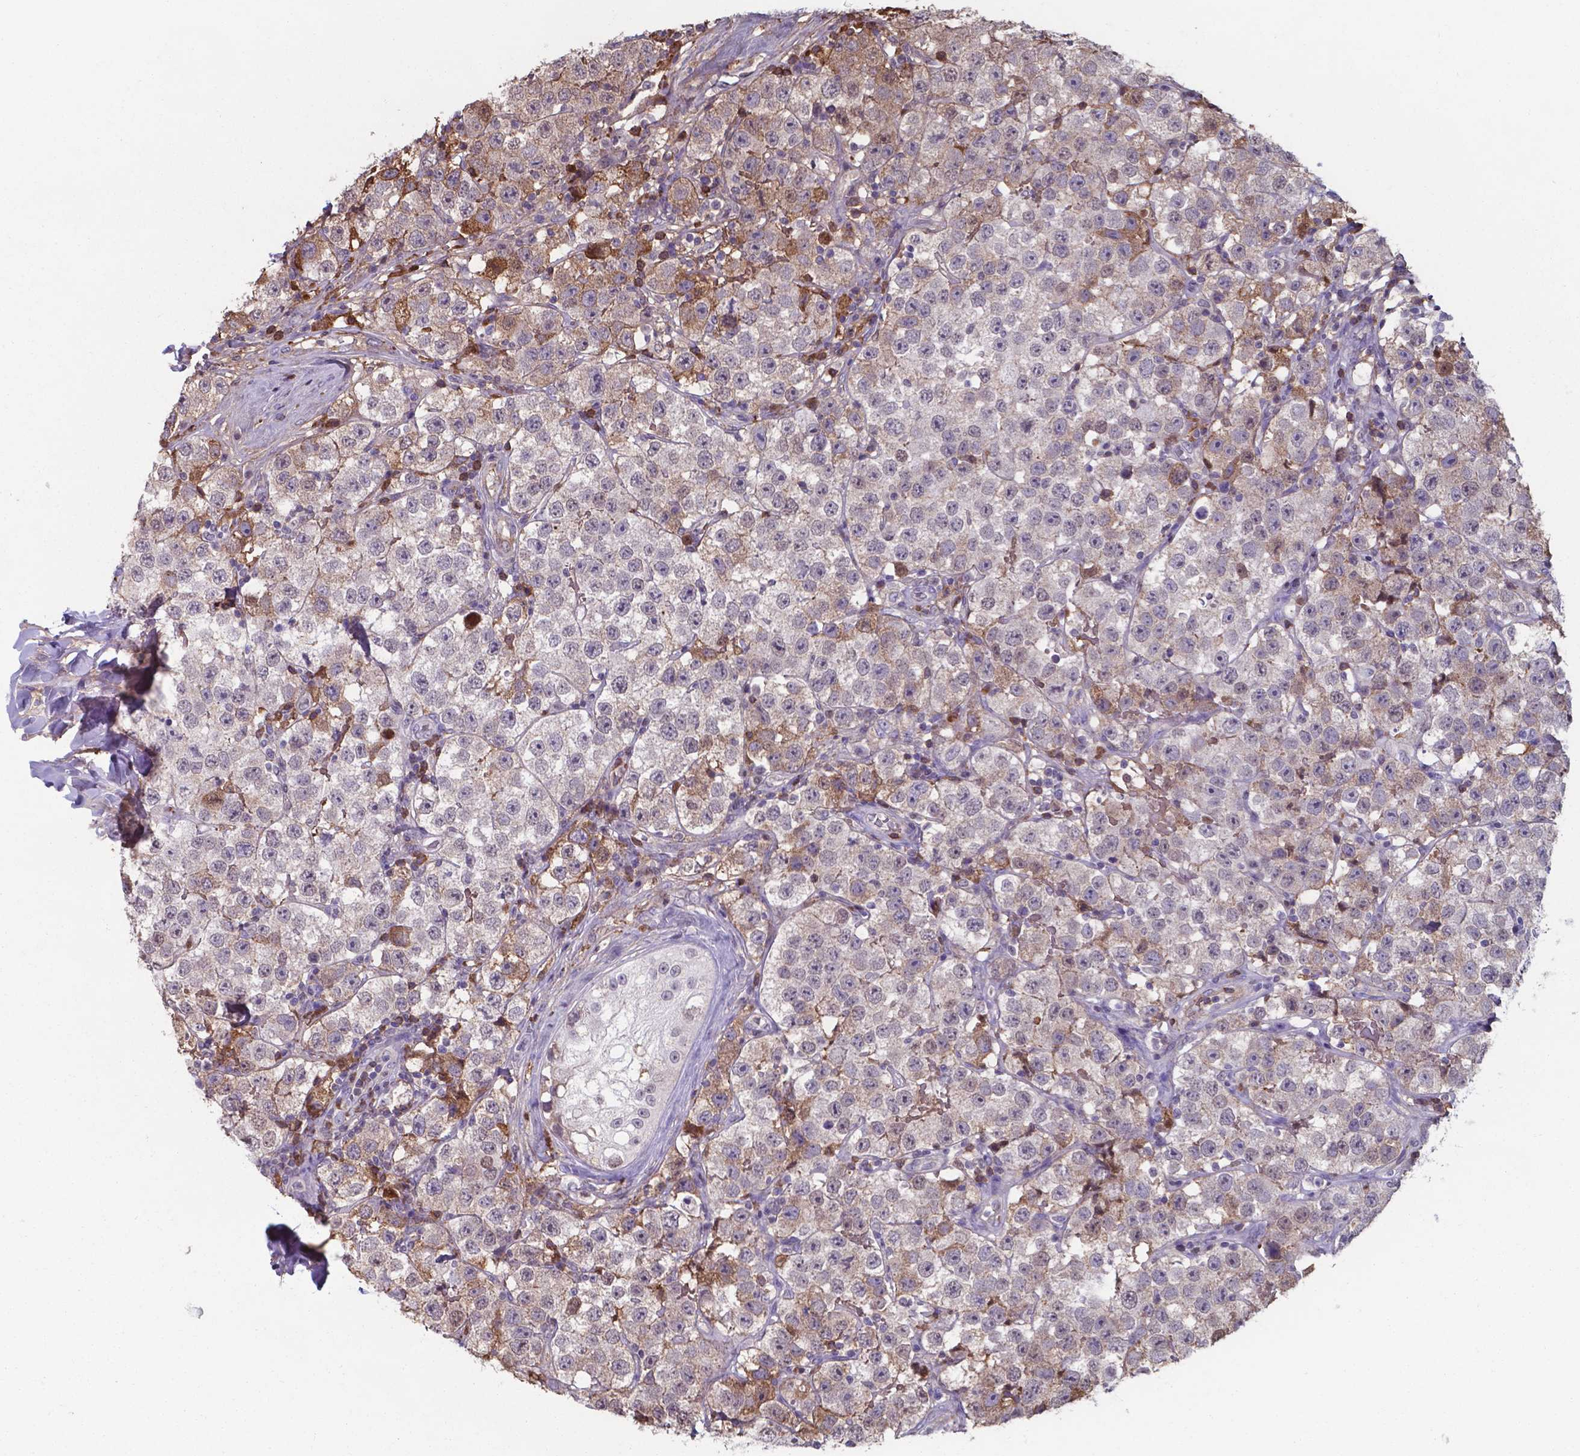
{"staining": {"intensity": "moderate", "quantity": "<25%", "location": "cytoplasmic/membranous"}, "tissue": "testis cancer", "cell_type": "Tumor cells", "image_type": "cancer", "snomed": [{"axis": "morphology", "description": "Seminoma, NOS"}, {"axis": "topography", "description": "Testis"}], "caption": "An IHC image of tumor tissue is shown. Protein staining in brown shows moderate cytoplasmic/membranous positivity in seminoma (testis) within tumor cells.", "gene": "SERPINA1", "patient": {"sex": "male", "age": 34}}